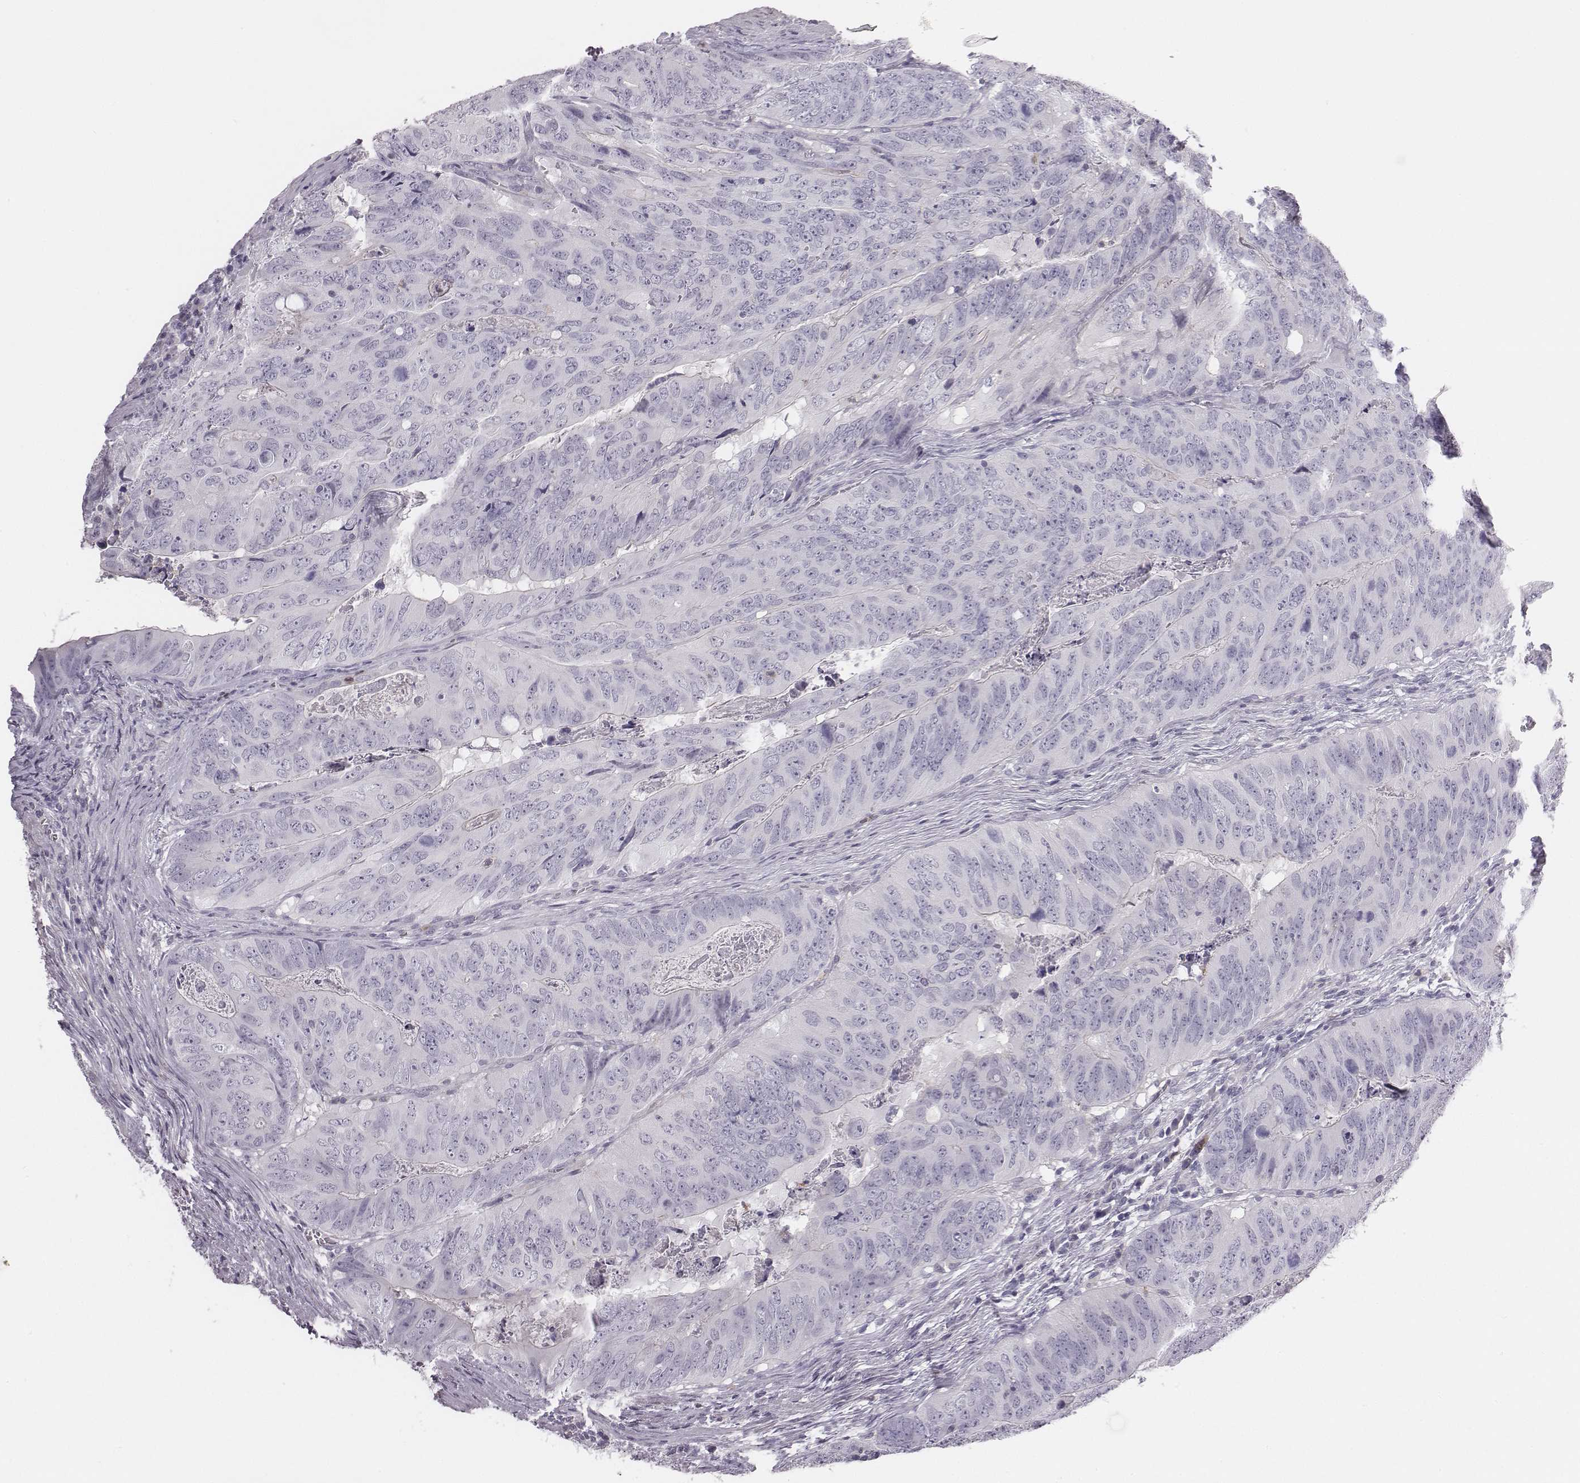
{"staining": {"intensity": "negative", "quantity": "none", "location": "none"}, "tissue": "colorectal cancer", "cell_type": "Tumor cells", "image_type": "cancer", "snomed": [{"axis": "morphology", "description": "Adenocarcinoma, NOS"}, {"axis": "topography", "description": "Colon"}], "caption": "Colorectal adenocarcinoma was stained to show a protein in brown. There is no significant expression in tumor cells.", "gene": "ADAM7", "patient": {"sex": "male", "age": 79}}